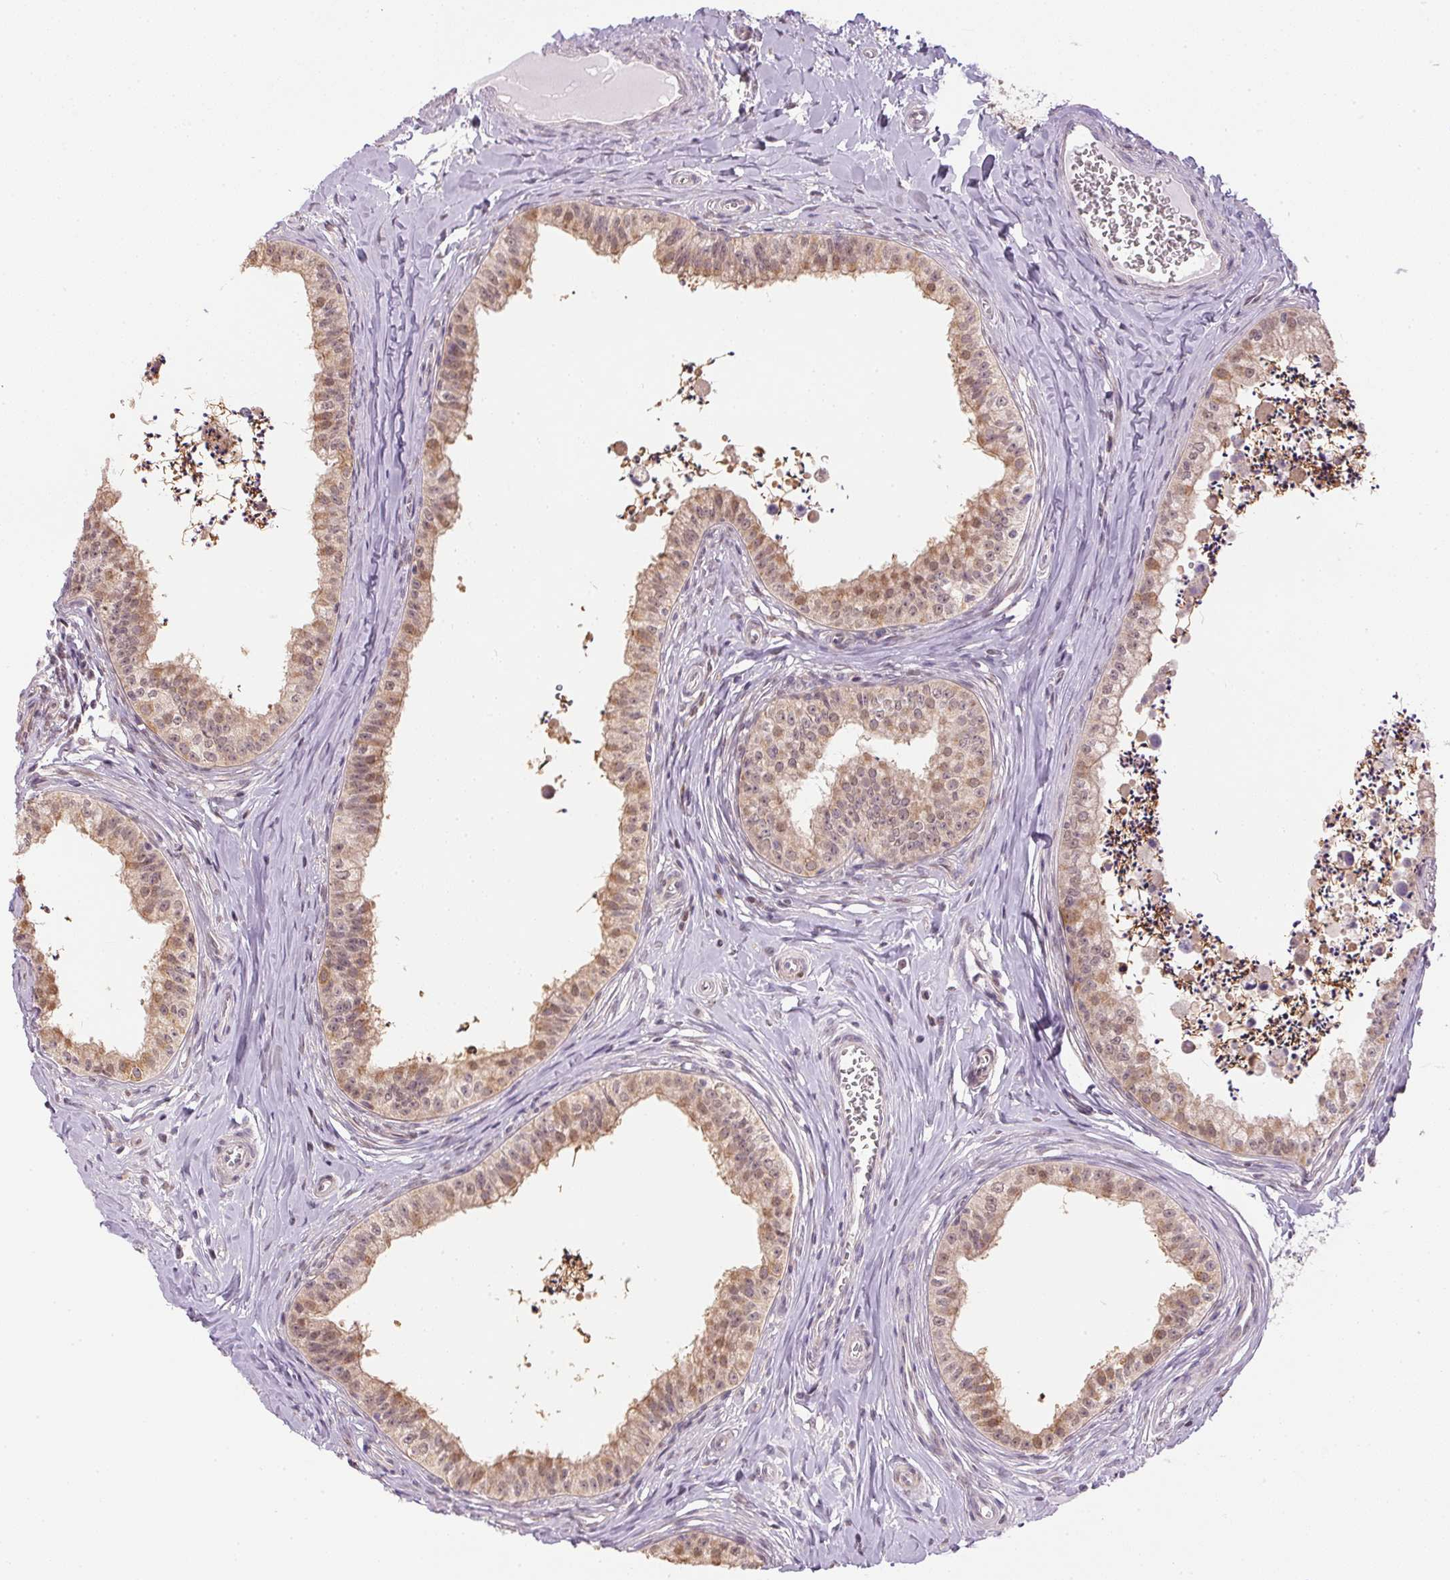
{"staining": {"intensity": "moderate", "quantity": "<25%", "location": "cytoplasmic/membranous,nuclear"}, "tissue": "epididymis", "cell_type": "Glandular cells", "image_type": "normal", "snomed": [{"axis": "morphology", "description": "Normal tissue, NOS"}, {"axis": "topography", "description": "Epididymis"}], "caption": "An image of epididymis stained for a protein shows moderate cytoplasmic/membranous,nuclear brown staining in glandular cells. The protein of interest is stained brown, and the nuclei are stained in blue (DAB (3,3'-diaminobenzidine) IHC with brightfield microscopy, high magnification).", "gene": "SC5D", "patient": {"sex": "male", "age": 24}}